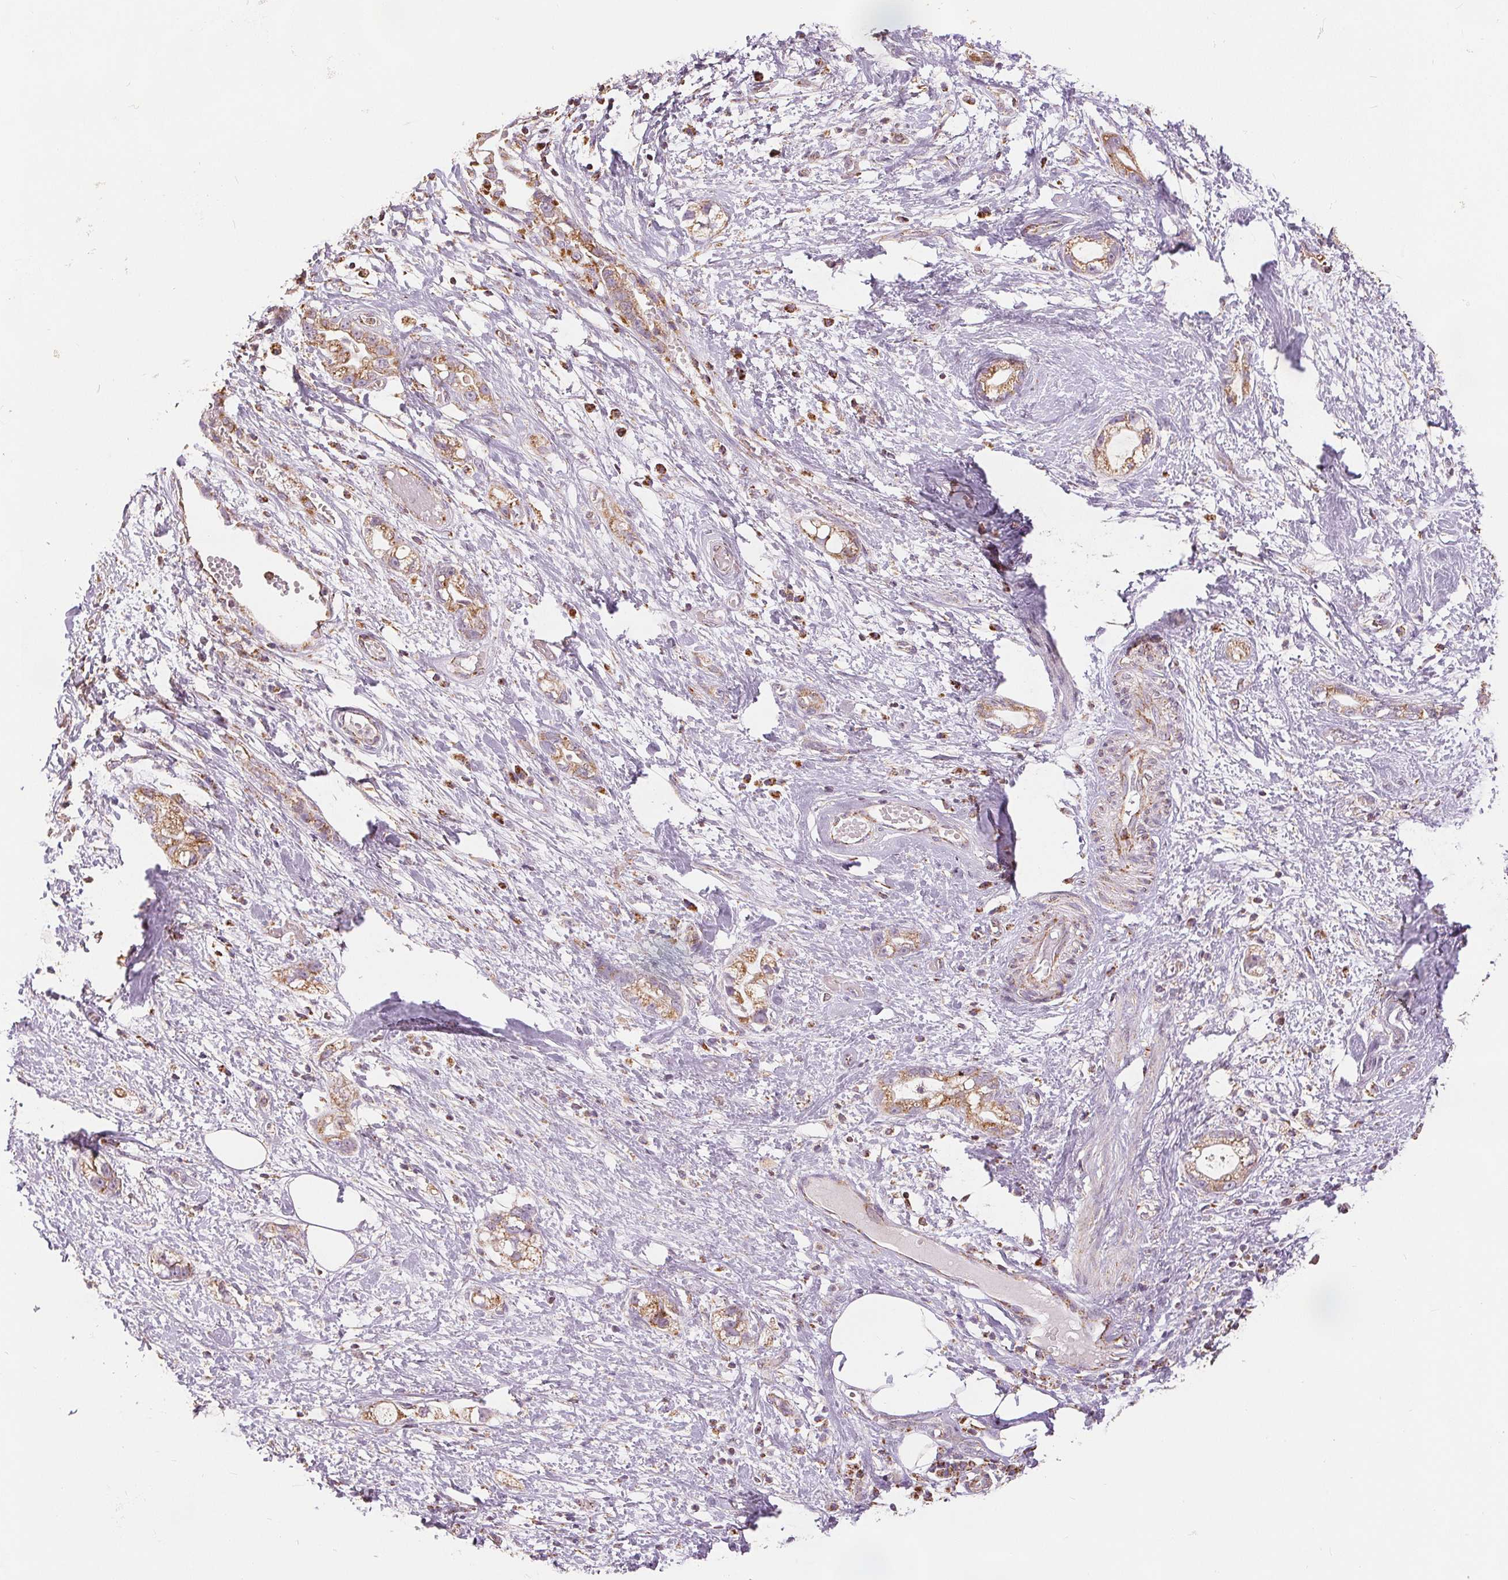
{"staining": {"intensity": "moderate", "quantity": ">75%", "location": "cytoplasmic/membranous"}, "tissue": "stomach cancer", "cell_type": "Tumor cells", "image_type": "cancer", "snomed": [{"axis": "morphology", "description": "Adenocarcinoma, NOS"}, {"axis": "topography", "description": "Stomach"}], "caption": "Stomach cancer (adenocarcinoma) tissue demonstrates moderate cytoplasmic/membranous expression in about >75% of tumor cells, visualized by immunohistochemistry.", "gene": "SDHB", "patient": {"sex": "male", "age": 55}}